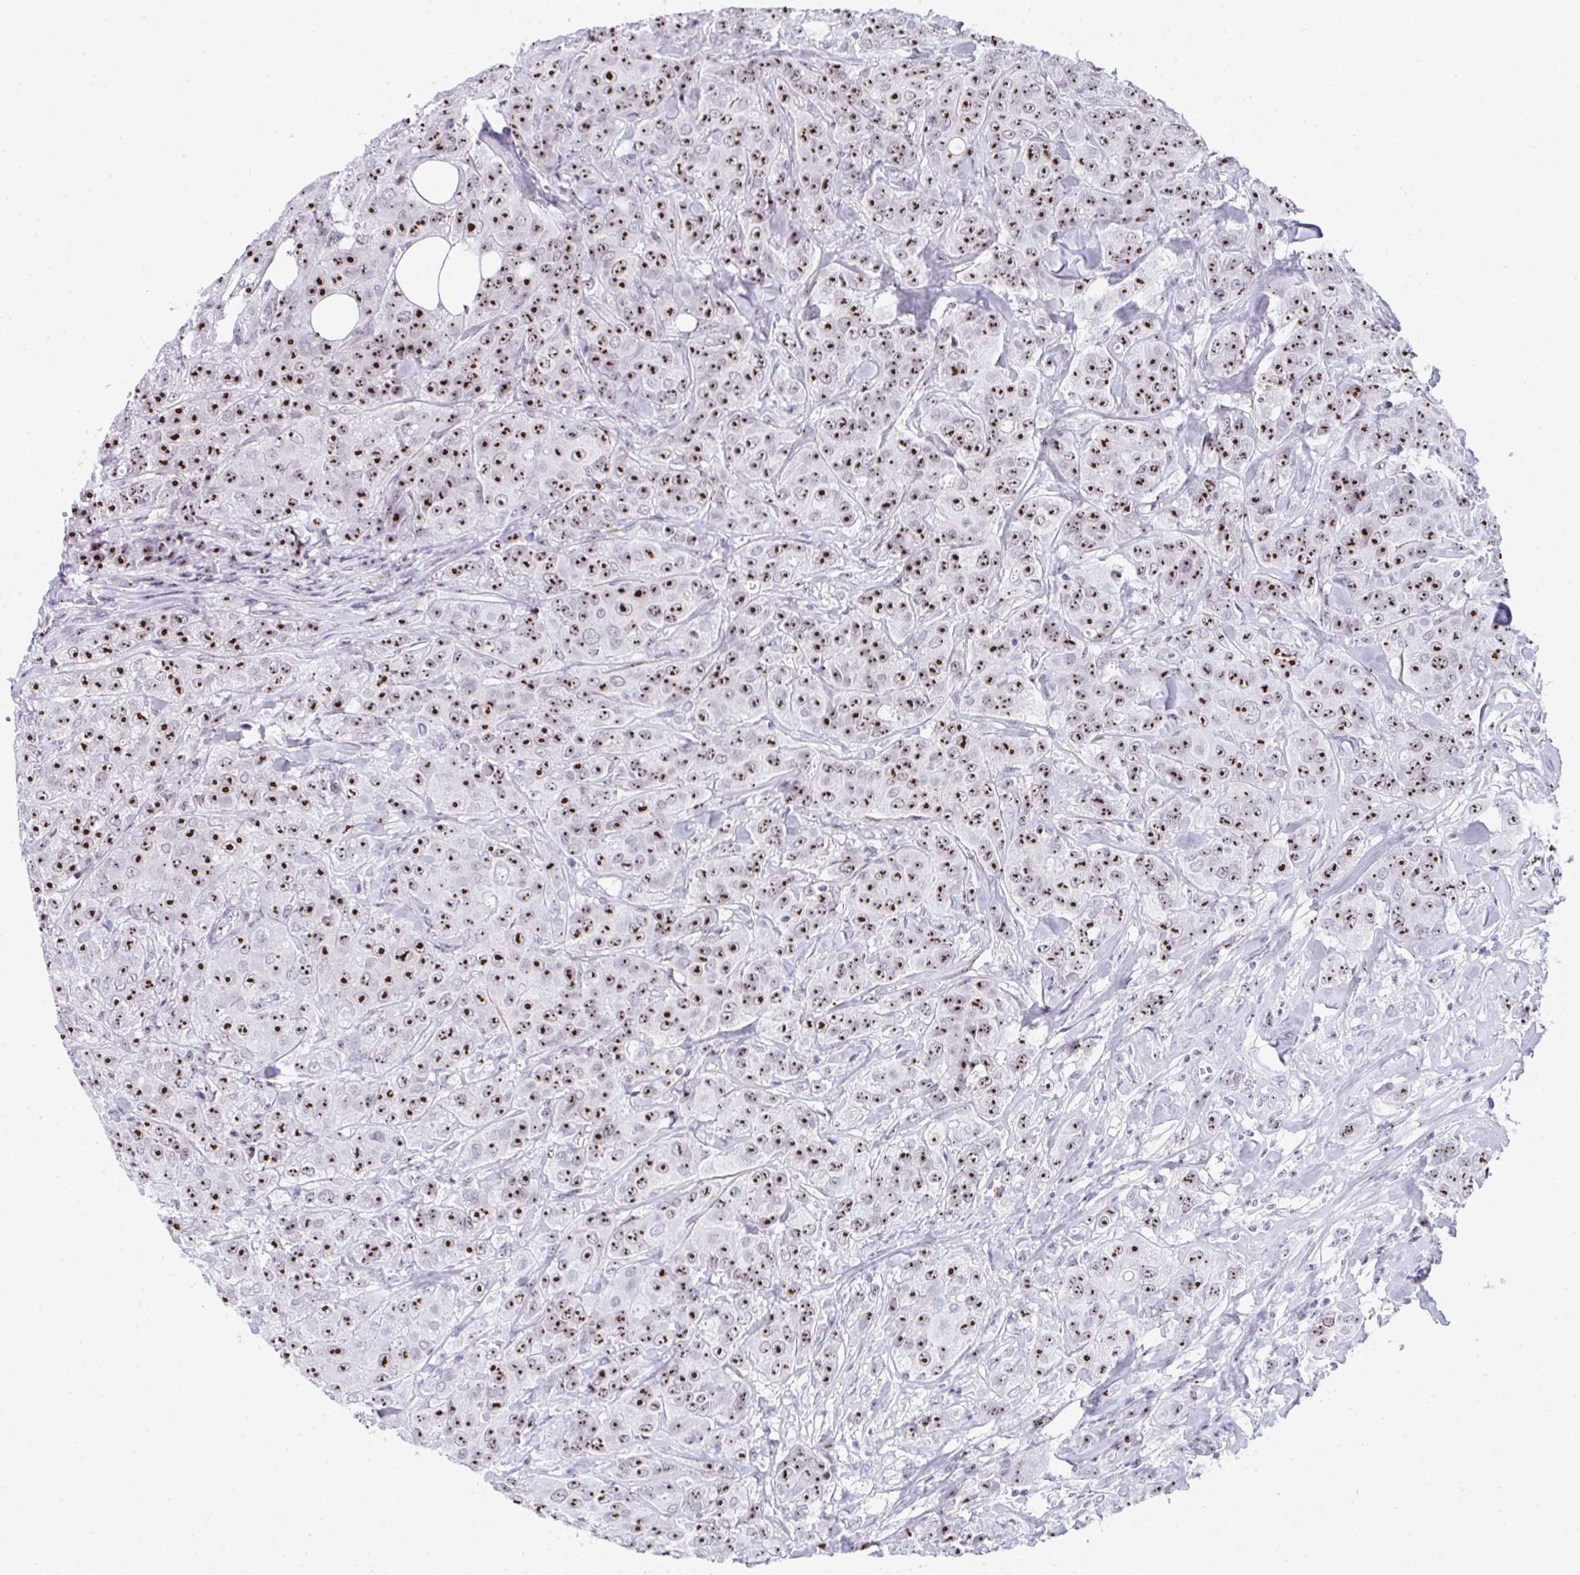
{"staining": {"intensity": "strong", "quantity": ">75%", "location": "nuclear"}, "tissue": "breast cancer", "cell_type": "Tumor cells", "image_type": "cancer", "snomed": [{"axis": "morphology", "description": "Normal tissue, NOS"}, {"axis": "morphology", "description": "Duct carcinoma"}, {"axis": "topography", "description": "Breast"}], "caption": "Protein analysis of breast cancer (infiltrating ductal carcinoma) tissue demonstrates strong nuclear expression in approximately >75% of tumor cells. Nuclei are stained in blue.", "gene": "NOP10", "patient": {"sex": "female", "age": 43}}